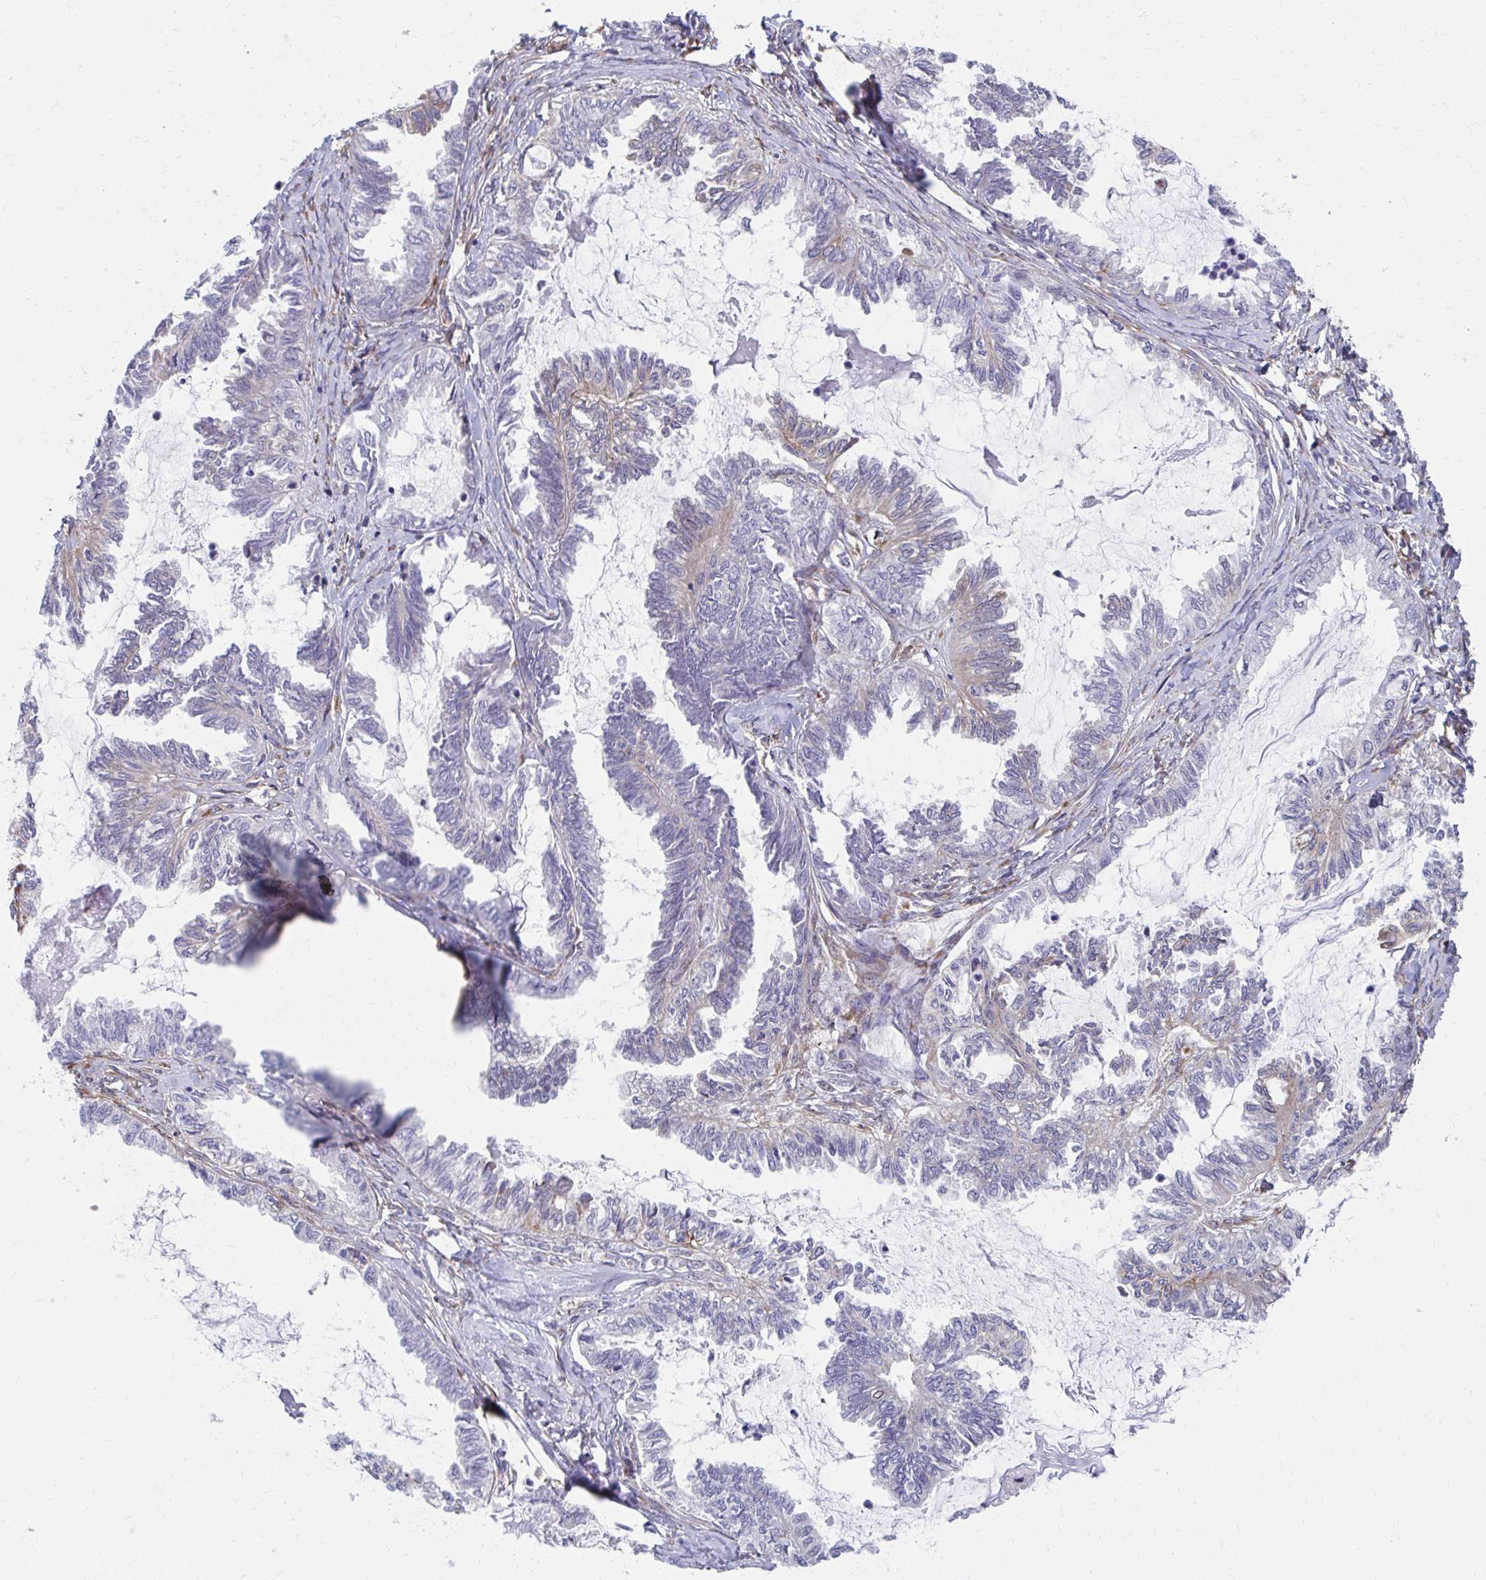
{"staining": {"intensity": "moderate", "quantity": "<25%", "location": "cytoplasmic/membranous"}, "tissue": "ovarian cancer", "cell_type": "Tumor cells", "image_type": "cancer", "snomed": [{"axis": "morphology", "description": "Carcinoma, endometroid"}, {"axis": "topography", "description": "Ovary"}], "caption": "A brown stain labels moderate cytoplasmic/membranous staining of a protein in human ovarian cancer tumor cells.", "gene": "ZNF778", "patient": {"sex": "female", "age": 70}}